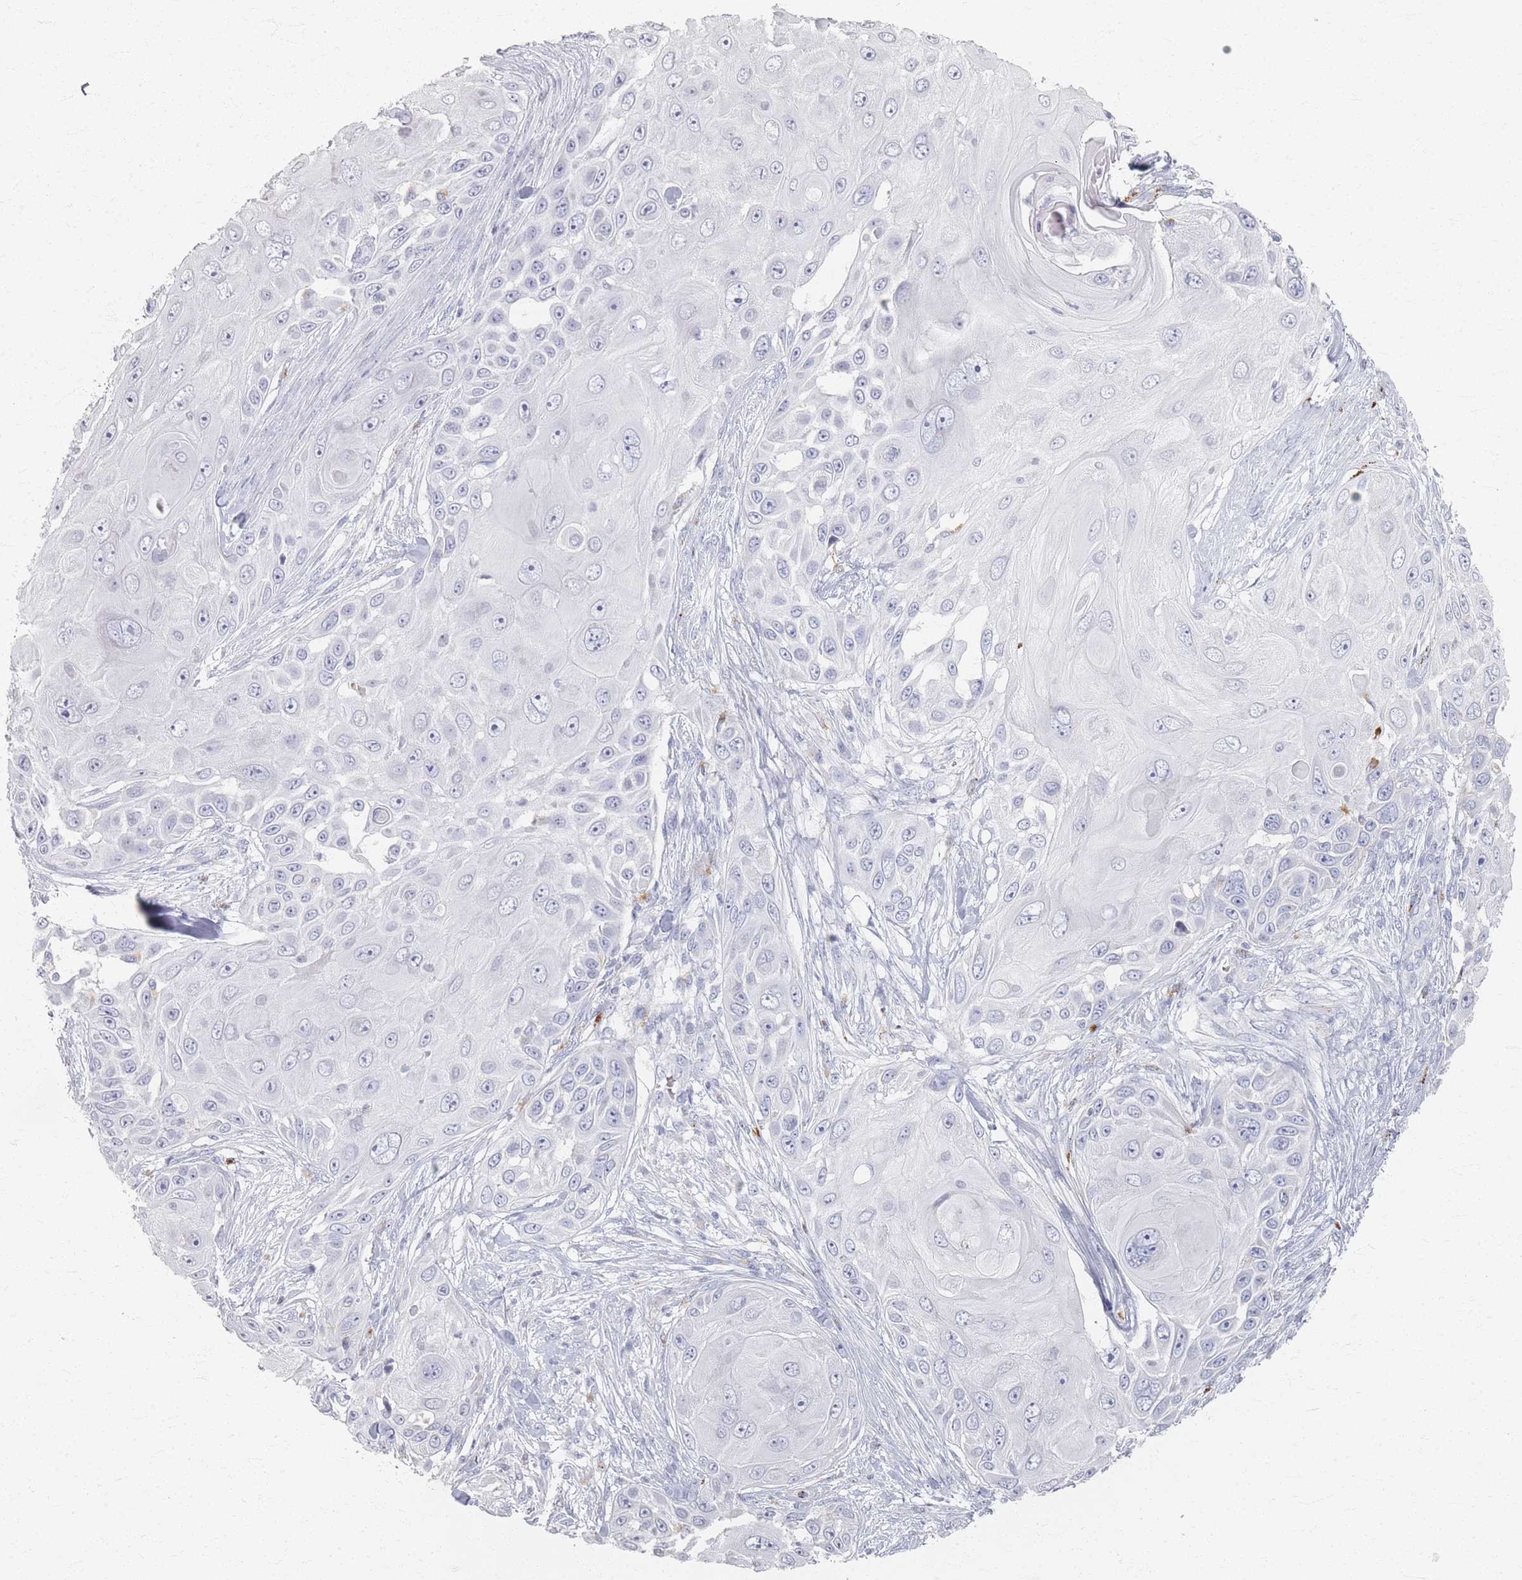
{"staining": {"intensity": "negative", "quantity": "none", "location": "none"}, "tissue": "skin cancer", "cell_type": "Tumor cells", "image_type": "cancer", "snomed": [{"axis": "morphology", "description": "Squamous cell carcinoma, NOS"}, {"axis": "topography", "description": "Skin"}], "caption": "A histopathology image of human squamous cell carcinoma (skin) is negative for staining in tumor cells. Brightfield microscopy of IHC stained with DAB (3,3'-diaminobenzidine) (brown) and hematoxylin (blue), captured at high magnification.", "gene": "SLC2A11", "patient": {"sex": "female", "age": 44}}